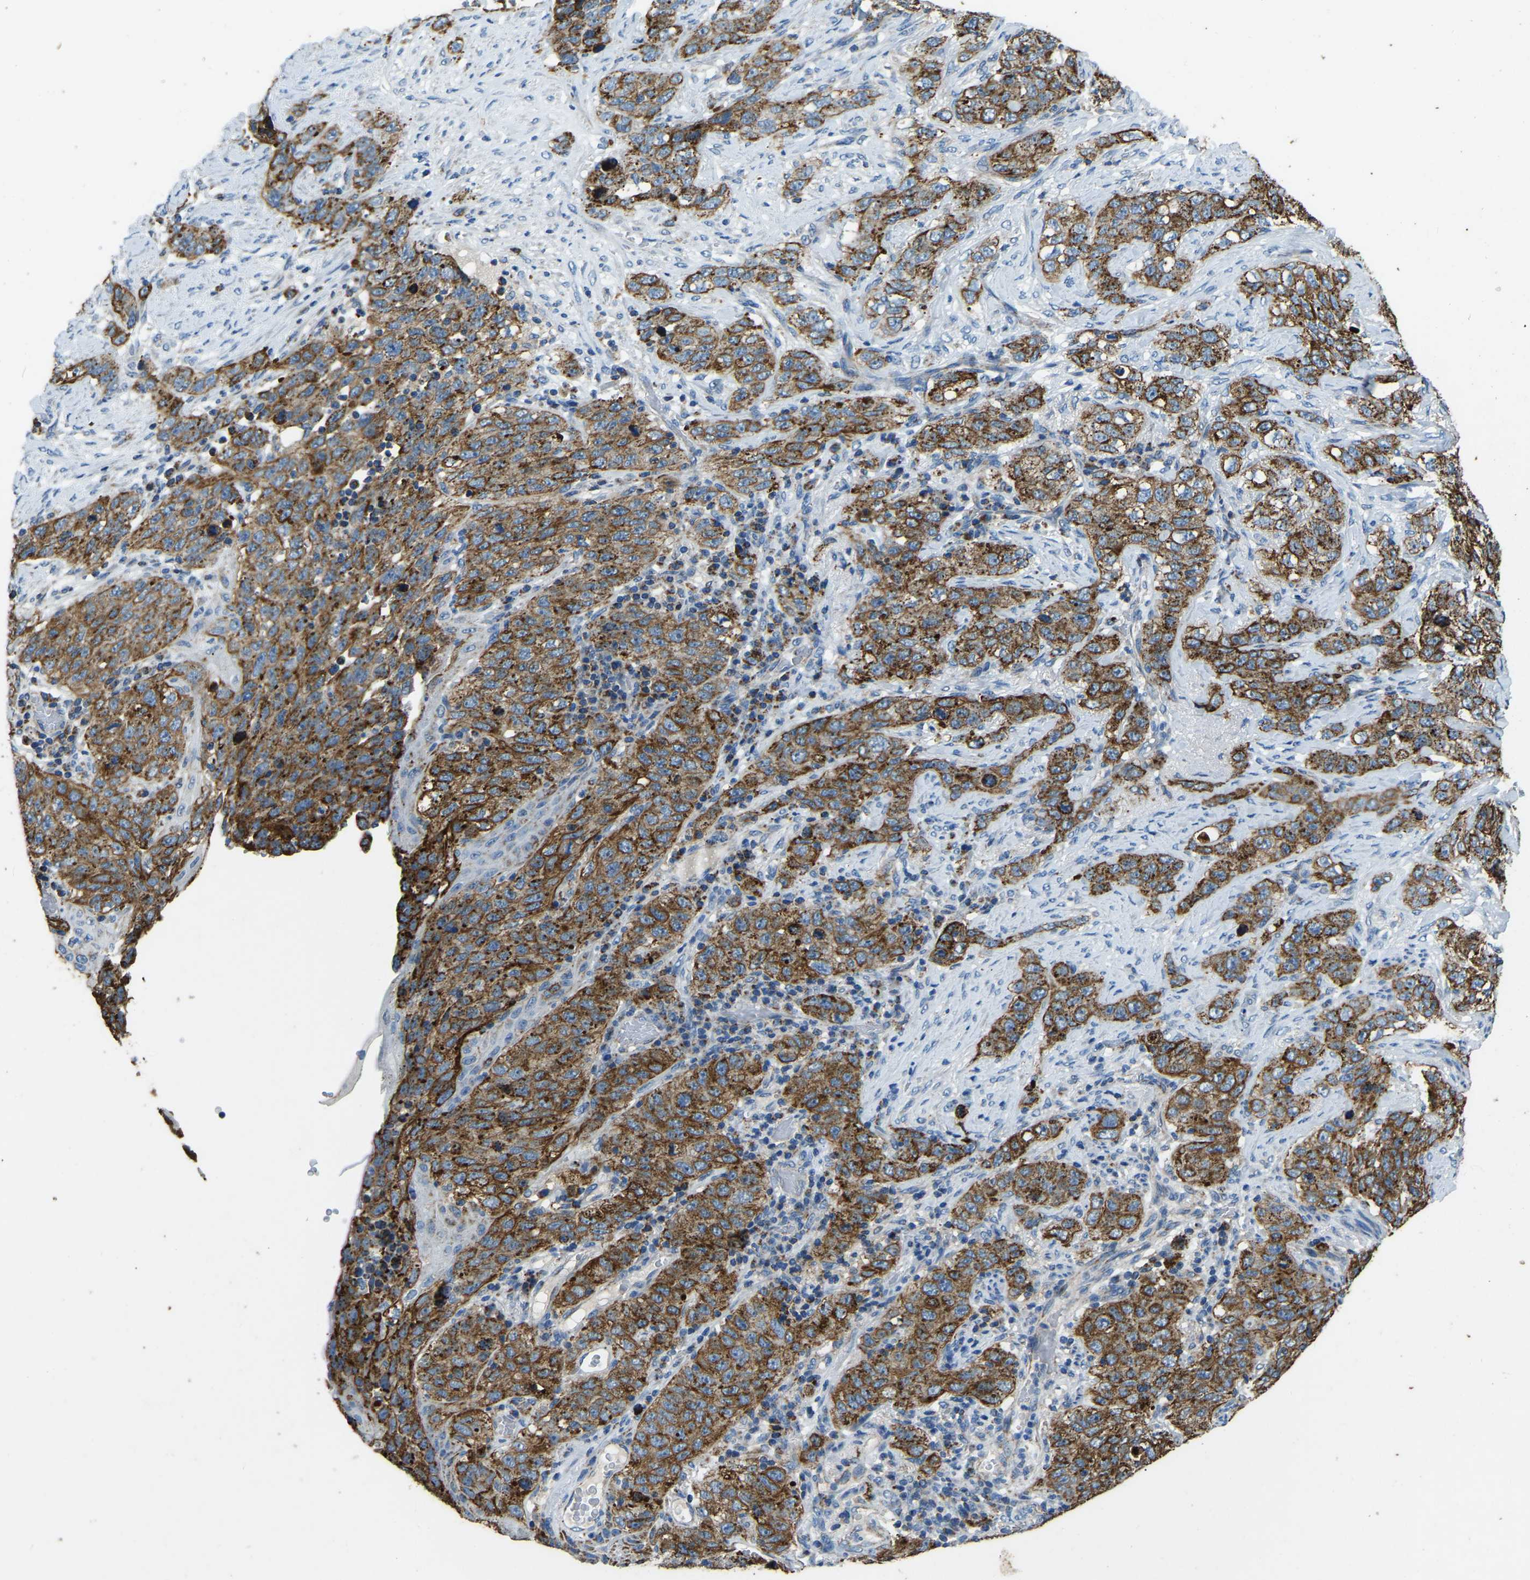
{"staining": {"intensity": "moderate", "quantity": ">75%", "location": "cytoplasmic/membranous"}, "tissue": "stomach cancer", "cell_type": "Tumor cells", "image_type": "cancer", "snomed": [{"axis": "morphology", "description": "Adenocarcinoma, NOS"}, {"axis": "topography", "description": "Stomach"}], "caption": "Human stomach cancer stained for a protein (brown) reveals moderate cytoplasmic/membranous positive staining in approximately >75% of tumor cells.", "gene": "ZNF200", "patient": {"sex": "male", "age": 48}}